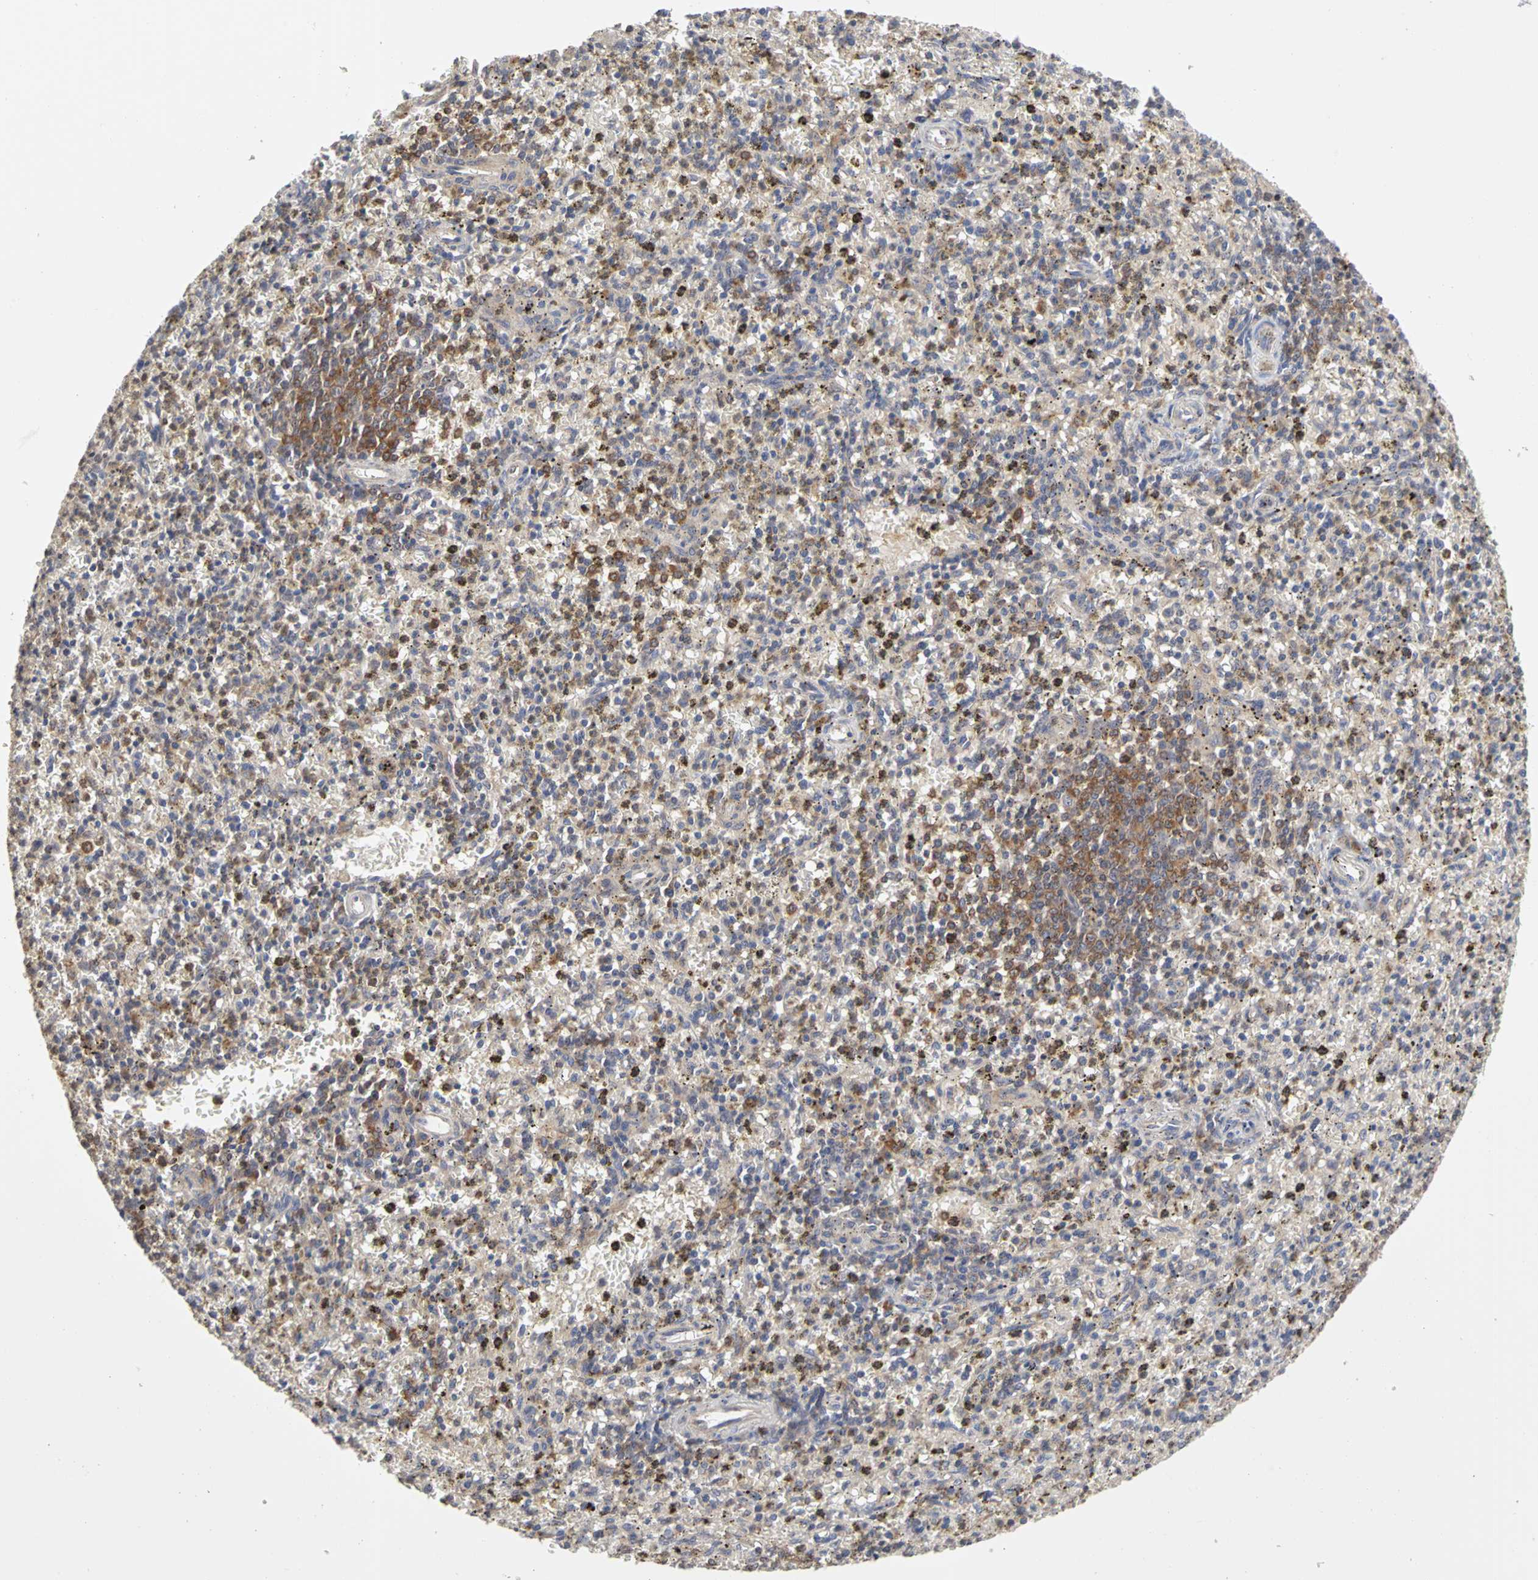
{"staining": {"intensity": "weak", "quantity": ">75%", "location": "cytoplasmic/membranous"}, "tissue": "spleen", "cell_type": "Cells in red pulp", "image_type": "normal", "snomed": [{"axis": "morphology", "description": "Normal tissue, NOS"}, {"axis": "topography", "description": "Spleen"}], "caption": "This image reveals unremarkable spleen stained with IHC to label a protein in brown. The cytoplasmic/membranous of cells in red pulp show weak positivity for the protein. Nuclei are counter-stained blue.", "gene": "IRAK1", "patient": {"sex": "male", "age": 72}}